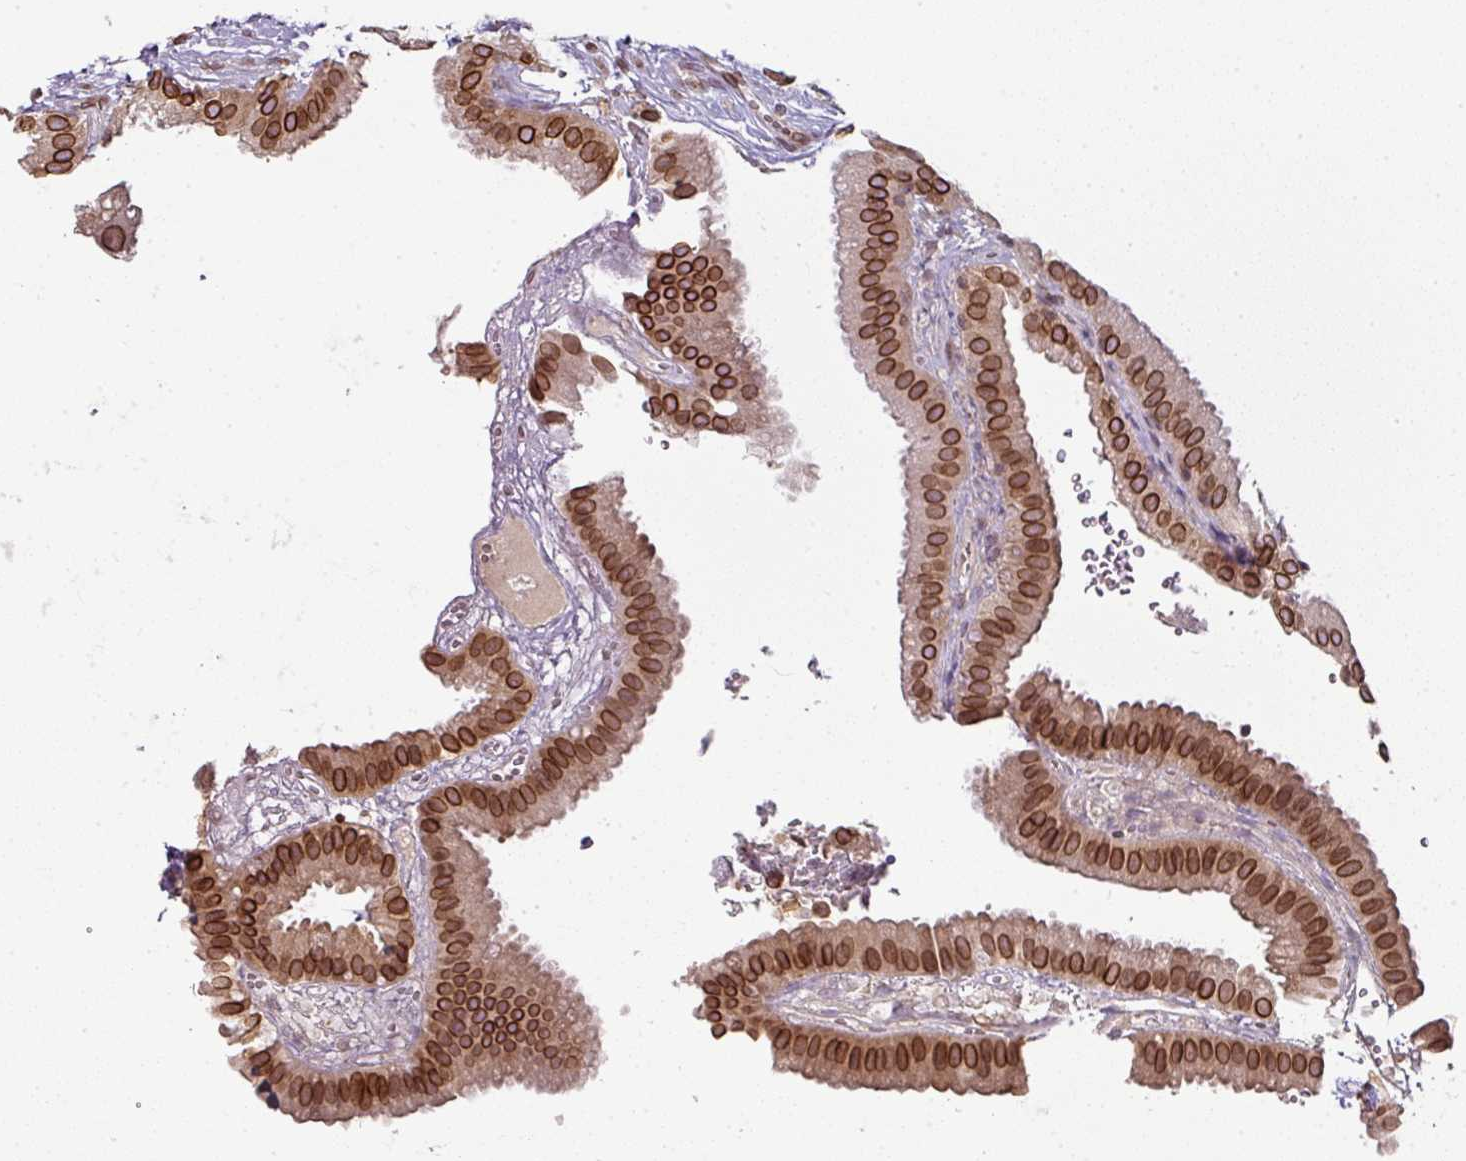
{"staining": {"intensity": "strong", "quantity": ">75%", "location": "cytoplasmic/membranous,nuclear"}, "tissue": "gallbladder", "cell_type": "Glandular cells", "image_type": "normal", "snomed": [{"axis": "morphology", "description": "Normal tissue, NOS"}, {"axis": "topography", "description": "Gallbladder"}], "caption": "The micrograph shows immunohistochemical staining of normal gallbladder. There is strong cytoplasmic/membranous,nuclear staining is seen in approximately >75% of glandular cells.", "gene": "RANGAP1", "patient": {"sex": "female", "age": 61}}